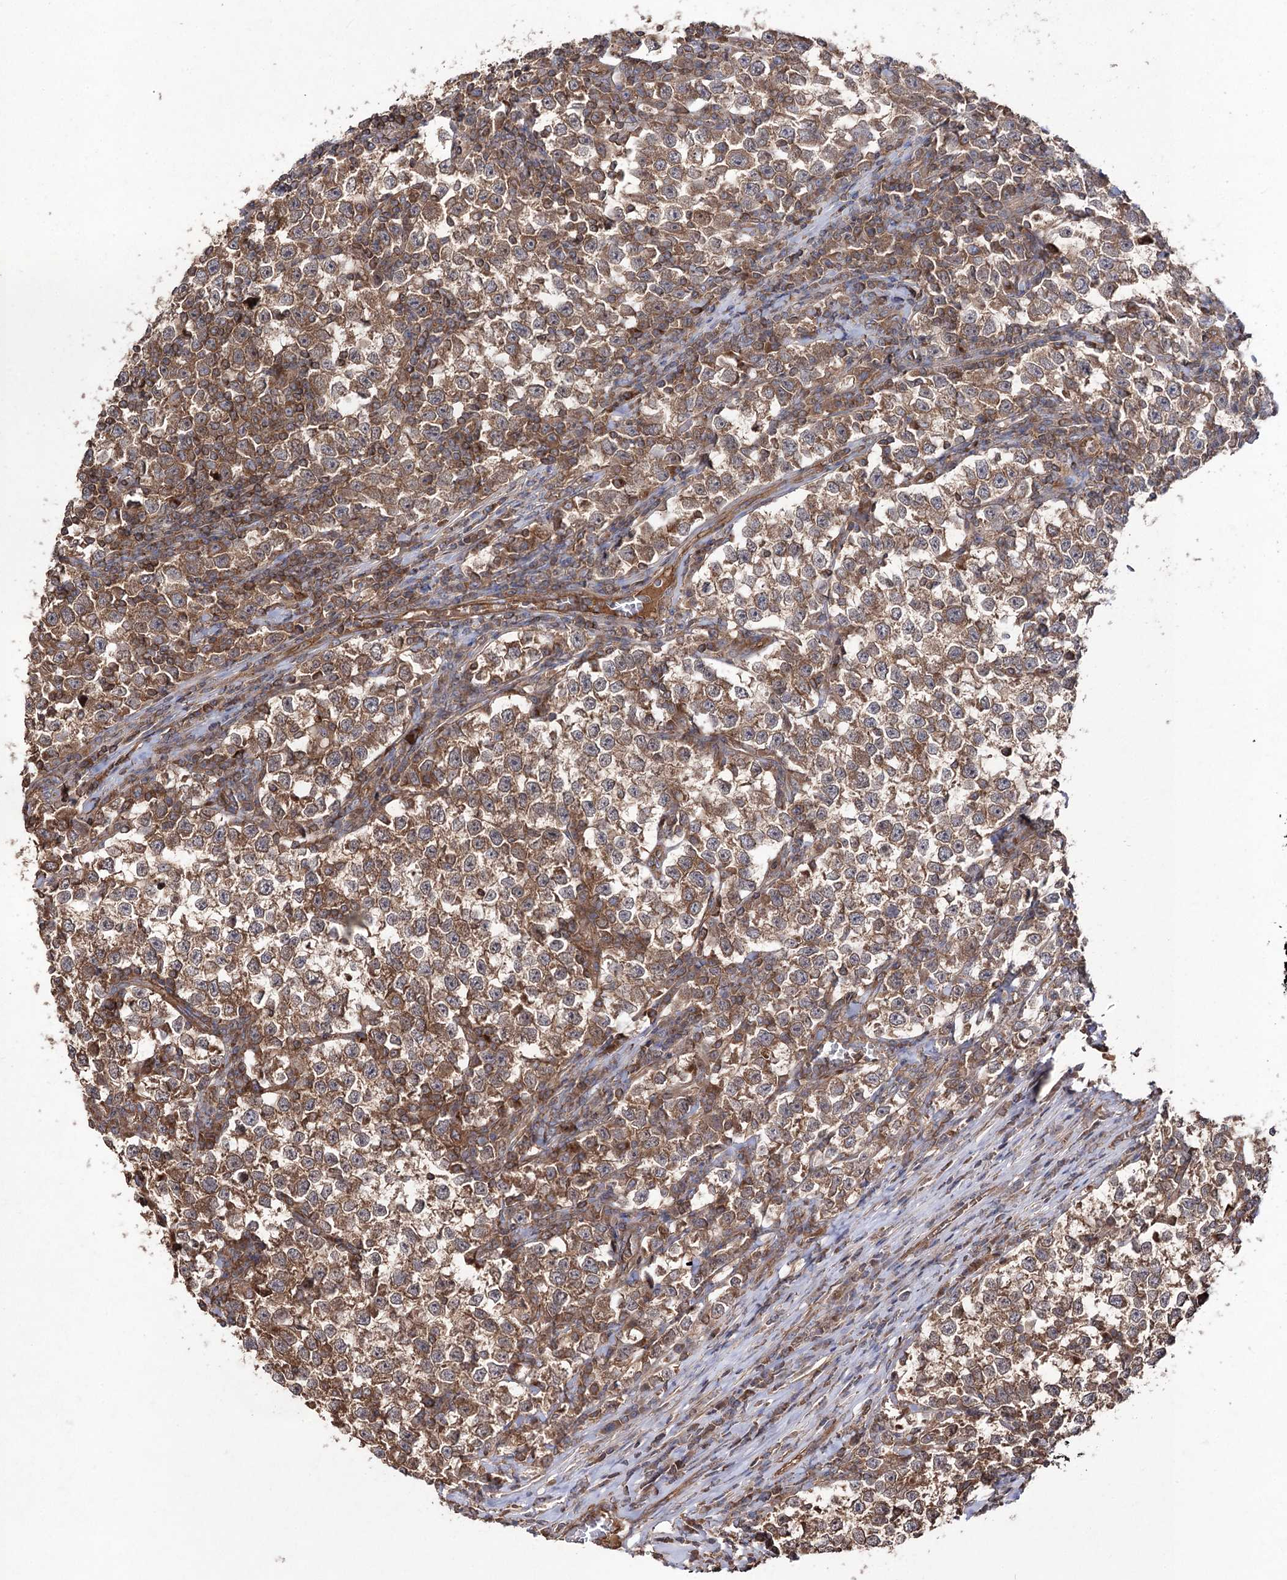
{"staining": {"intensity": "moderate", "quantity": ">75%", "location": "cytoplasmic/membranous"}, "tissue": "testis cancer", "cell_type": "Tumor cells", "image_type": "cancer", "snomed": [{"axis": "morphology", "description": "Normal tissue, NOS"}, {"axis": "morphology", "description": "Seminoma, NOS"}, {"axis": "topography", "description": "Testis"}], "caption": "A high-resolution histopathology image shows immunohistochemistry (IHC) staining of testis seminoma, which displays moderate cytoplasmic/membranous expression in approximately >75% of tumor cells. (DAB (3,3'-diaminobenzidine) = brown stain, brightfield microscopy at high magnification).", "gene": "LARS2", "patient": {"sex": "male", "age": 43}}